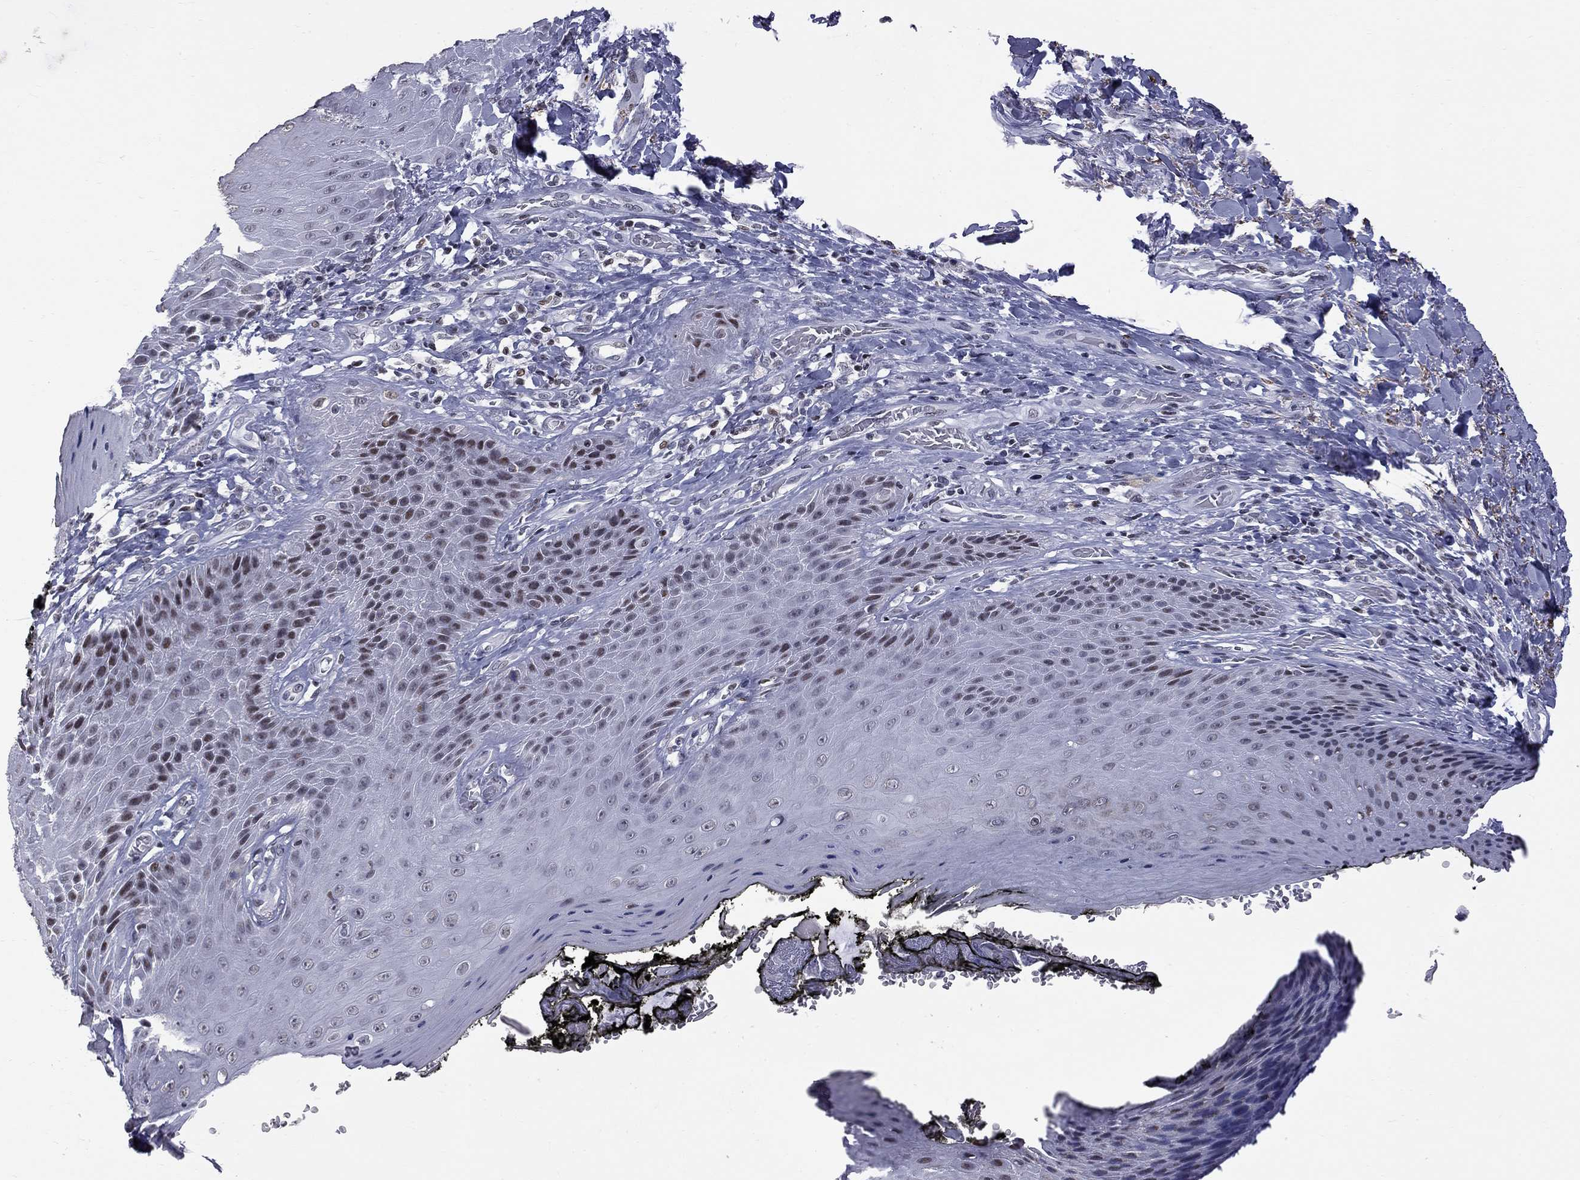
{"staining": {"intensity": "moderate", "quantity": "<25%", "location": "nuclear"}, "tissue": "skin", "cell_type": "Epidermal cells", "image_type": "normal", "snomed": [{"axis": "morphology", "description": "Normal tissue, NOS"}, {"axis": "topography", "description": "Anal"}, {"axis": "topography", "description": "Peripheral nerve tissue"}], "caption": "The immunohistochemical stain highlights moderate nuclear positivity in epidermal cells of benign skin.", "gene": "ZNF154", "patient": {"sex": "male", "age": 53}}